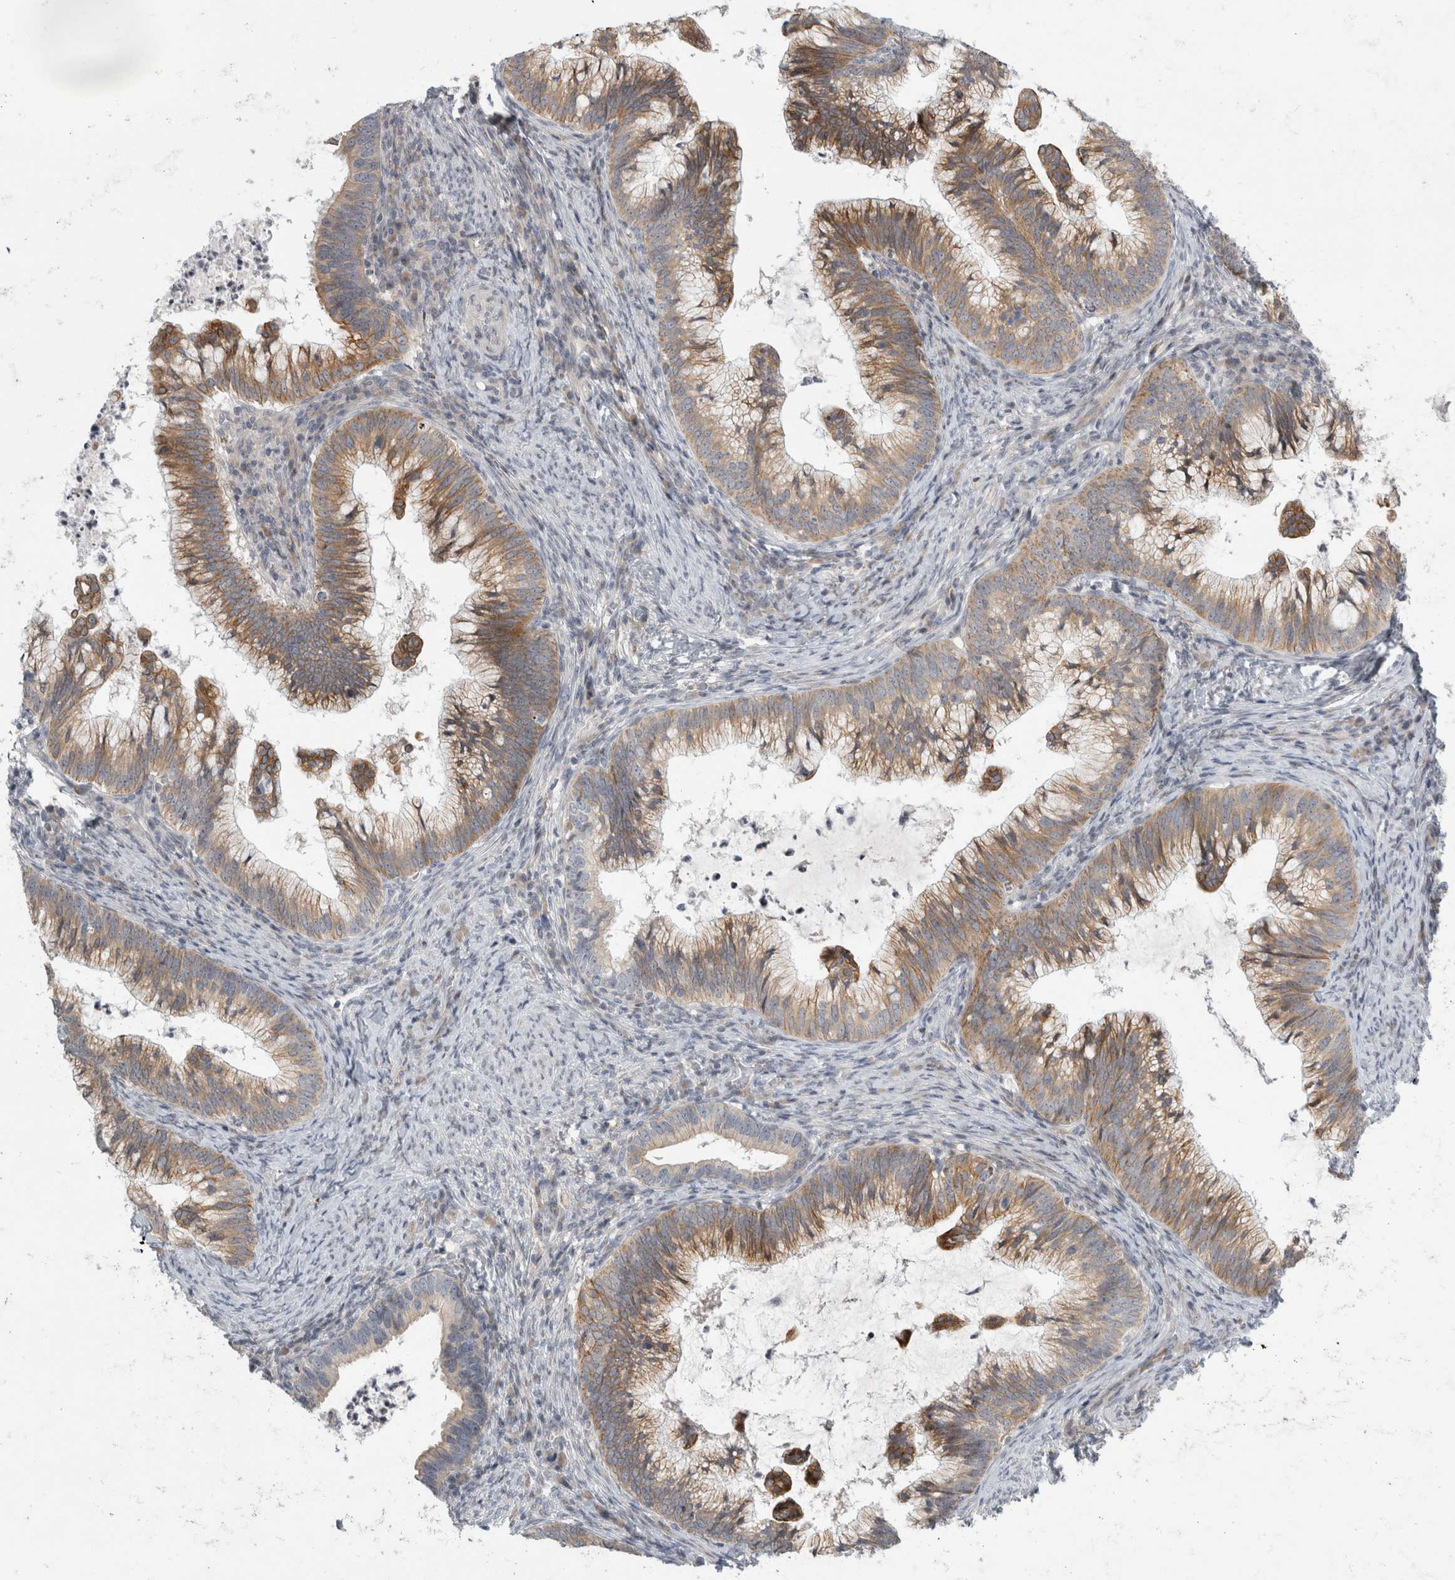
{"staining": {"intensity": "moderate", "quantity": ">75%", "location": "cytoplasmic/membranous"}, "tissue": "cervical cancer", "cell_type": "Tumor cells", "image_type": "cancer", "snomed": [{"axis": "morphology", "description": "Adenocarcinoma, NOS"}, {"axis": "topography", "description": "Cervix"}], "caption": "Protein staining of cervical cancer tissue demonstrates moderate cytoplasmic/membranous expression in about >75% of tumor cells.", "gene": "UTP25", "patient": {"sex": "female", "age": 36}}